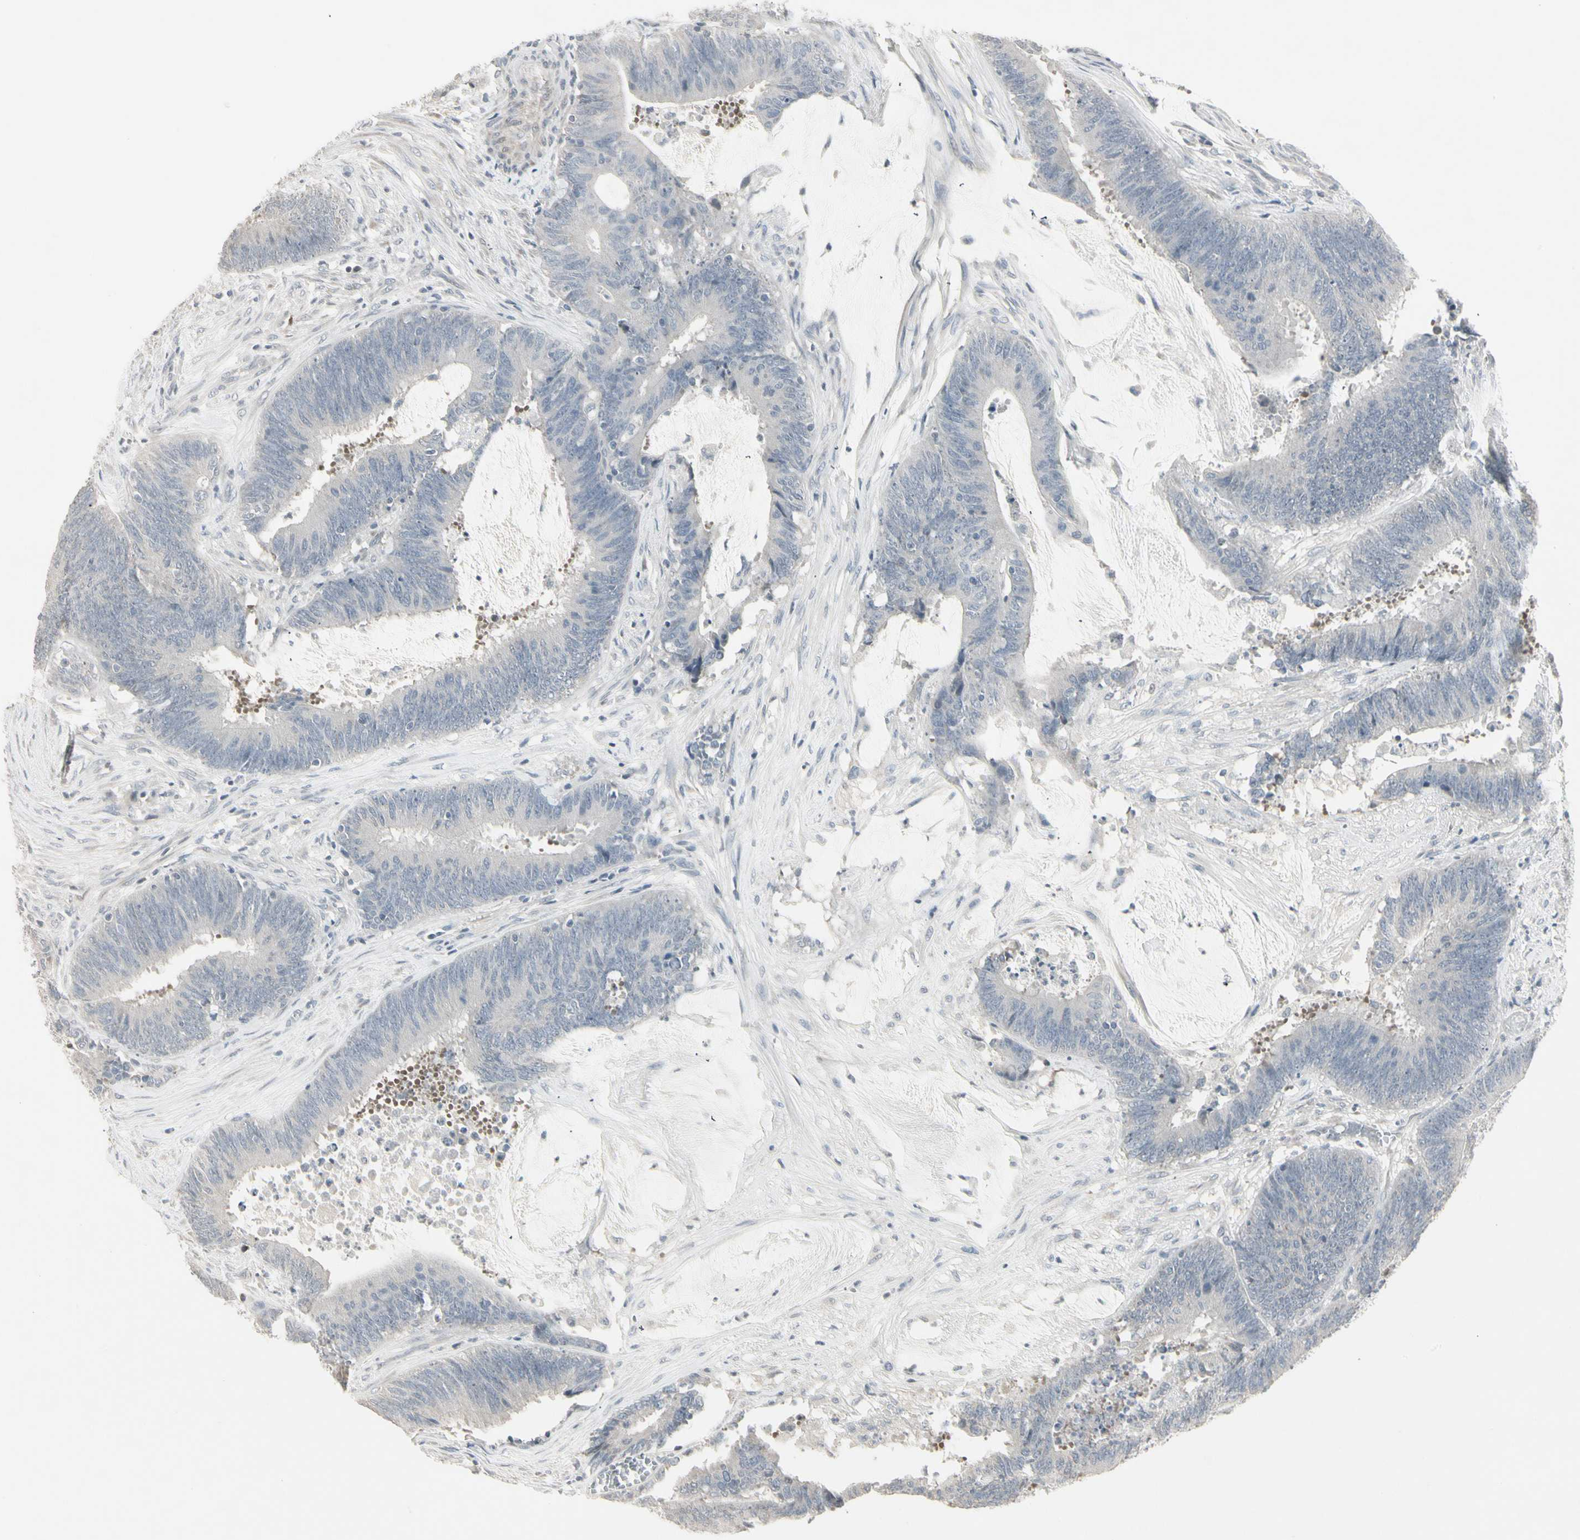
{"staining": {"intensity": "negative", "quantity": "none", "location": "none"}, "tissue": "colorectal cancer", "cell_type": "Tumor cells", "image_type": "cancer", "snomed": [{"axis": "morphology", "description": "Adenocarcinoma, NOS"}, {"axis": "topography", "description": "Rectum"}], "caption": "Colorectal adenocarcinoma stained for a protein using immunohistochemistry displays no positivity tumor cells.", "gene": "DMPK", "patient": {"sex": "female", "age": 66}}